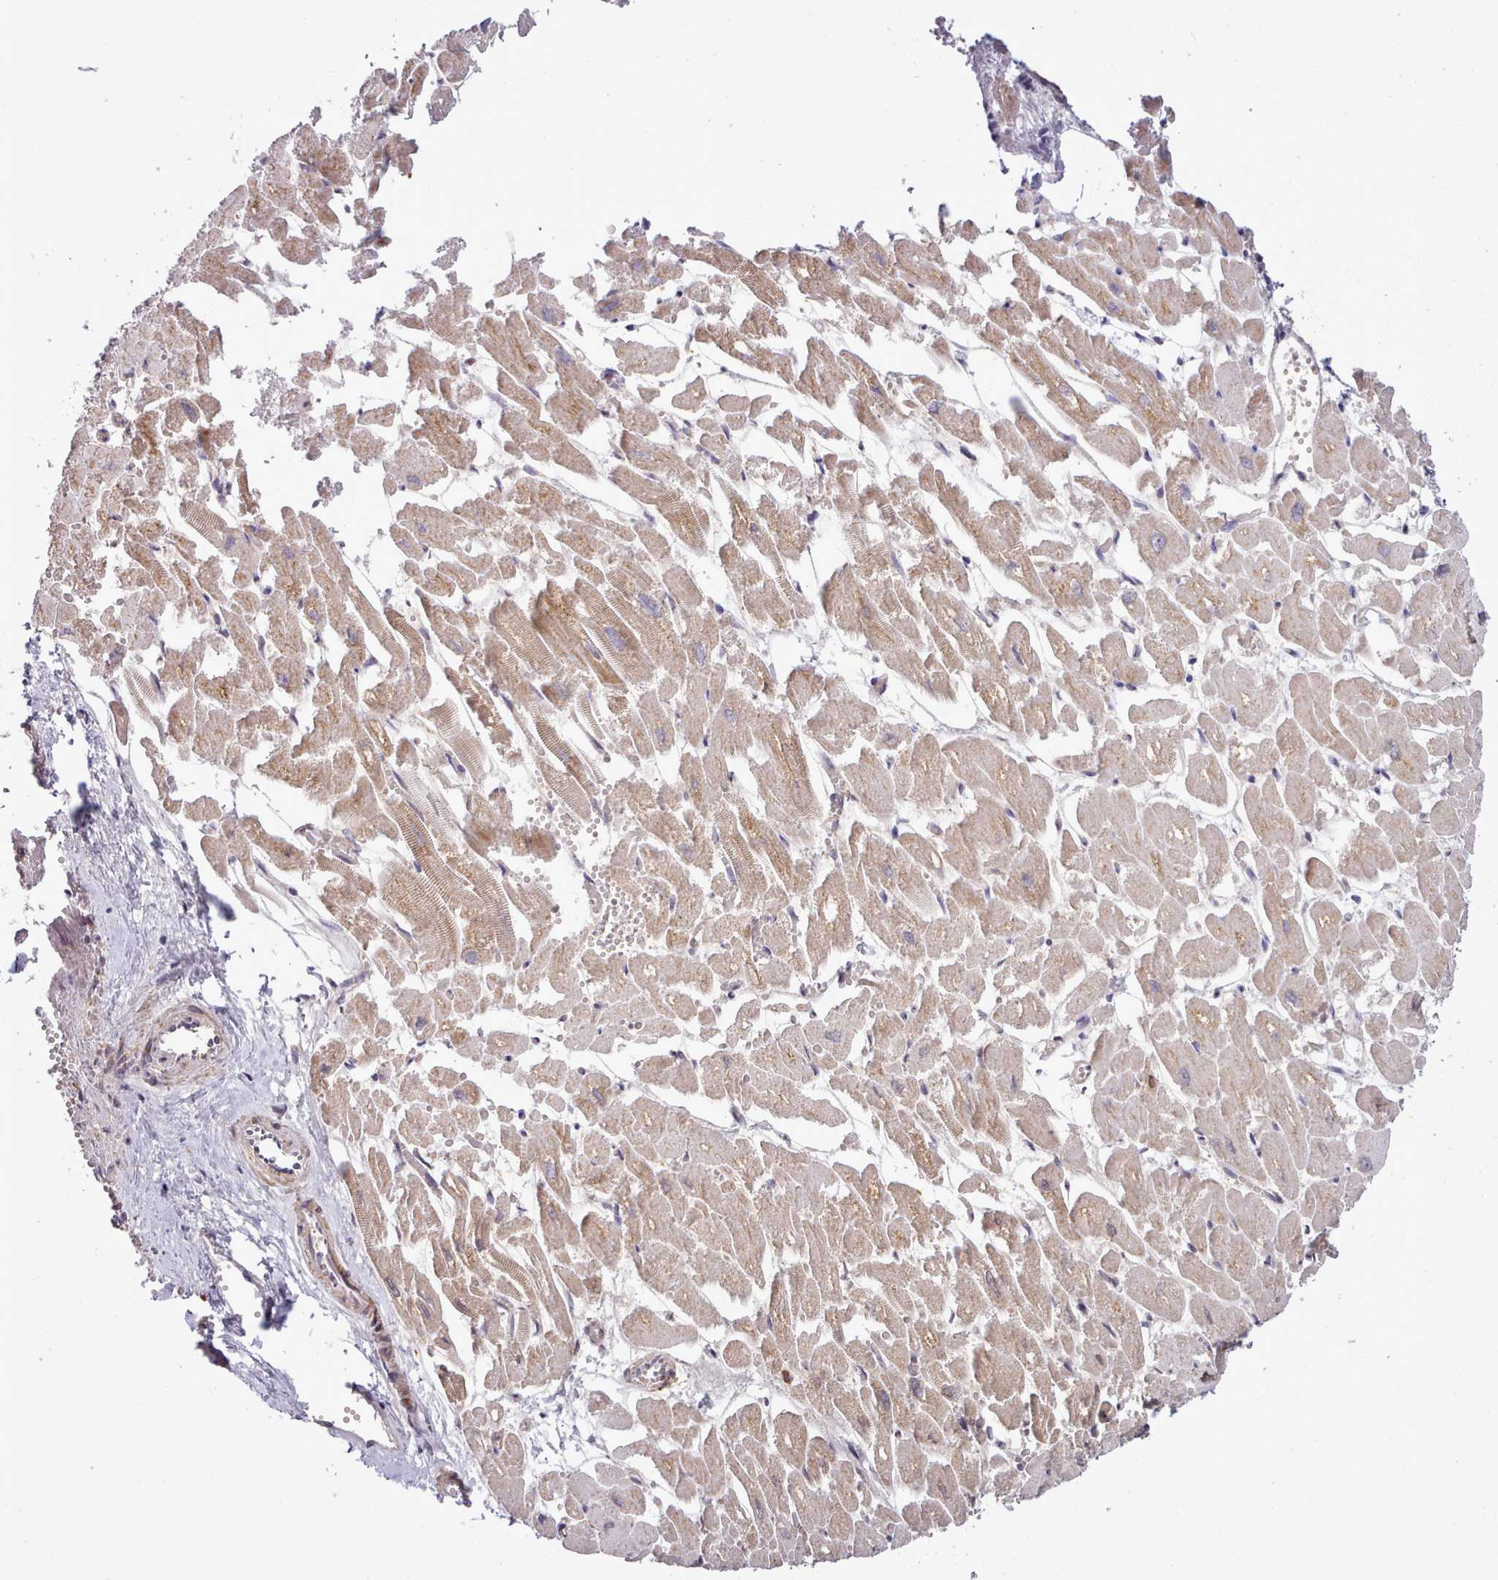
{"staining": {"intensity": "moderate", "quantity": ">75%", "location": "cytoplasmic/membranous"}, "tissue": "heart muscle", "cell_type": "Cardiomyocytes", "image_type": "normal", "snomed": [{"axis": "morphology", "description": "Normal tissue, NOS"}, {"axis": "topography", "description": "Heart"}], "caption": "Benign heart muscle reveals moderate cytoplasmic/membranous staining in approximately >75% of cardiomyocytes.", "gene": "ARL17A", "patient": {"sex": "male", "age": 54}}